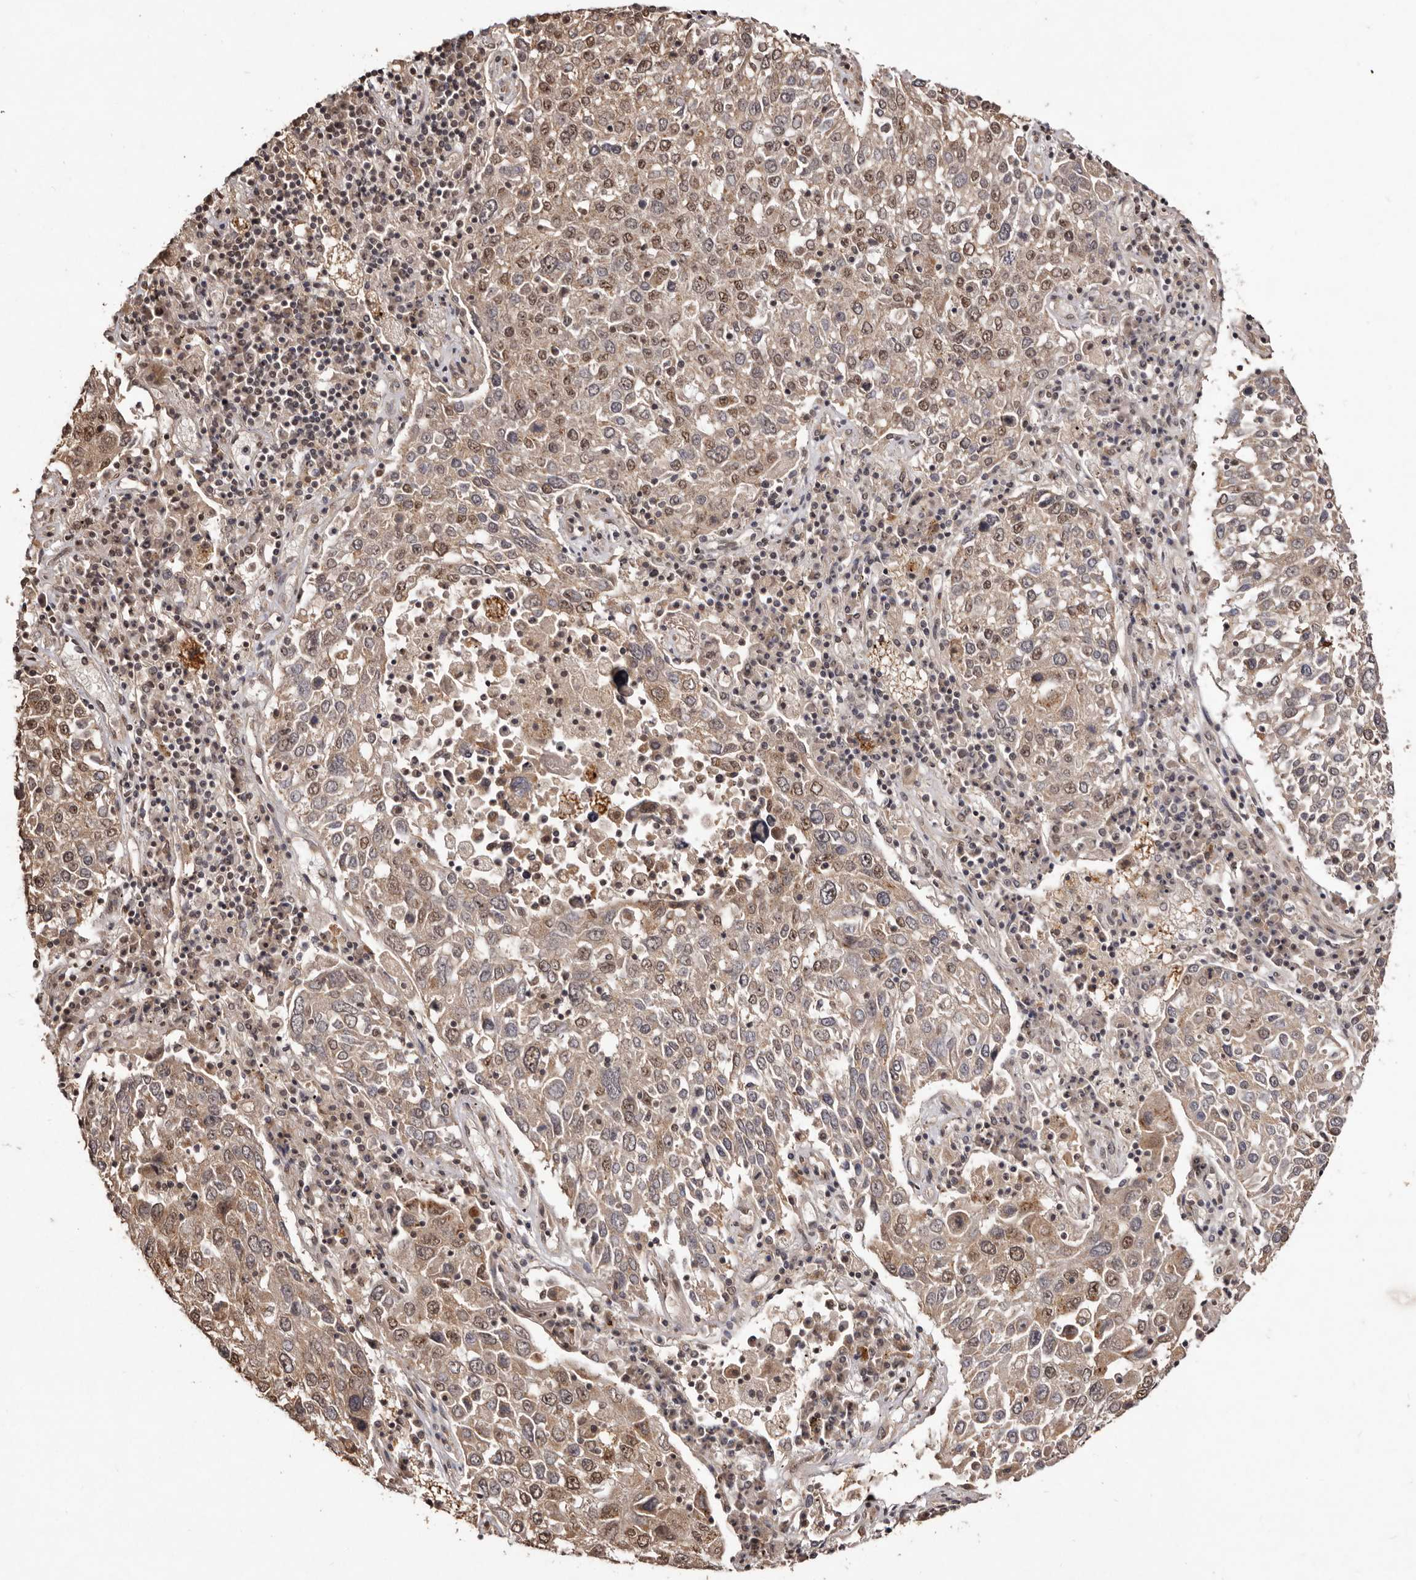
{"staining": {"intensity": "moderate", "quantity": ">75%", "location": "cytoplasmic/membranous,nuclear"}, "tissue": "lung cancer", "cell_type": "Tumor cells", "image_type": "cancer", "snomed": [{"axis": "morphology", "description": "Squamous cell carcinoma, NOS"}, {"axis": "topography", "description": "Lung"}], "caption": "There is medium levels of moderate cytoplasmic/membranous and nuclear staining in tumor cells of lung cancer (squamous cell carcinoma), as demonstrated by immunohistochemical staining (brown color).", "gene": "NOTCH1", "patient": {"sex": "male", "age": 65}}